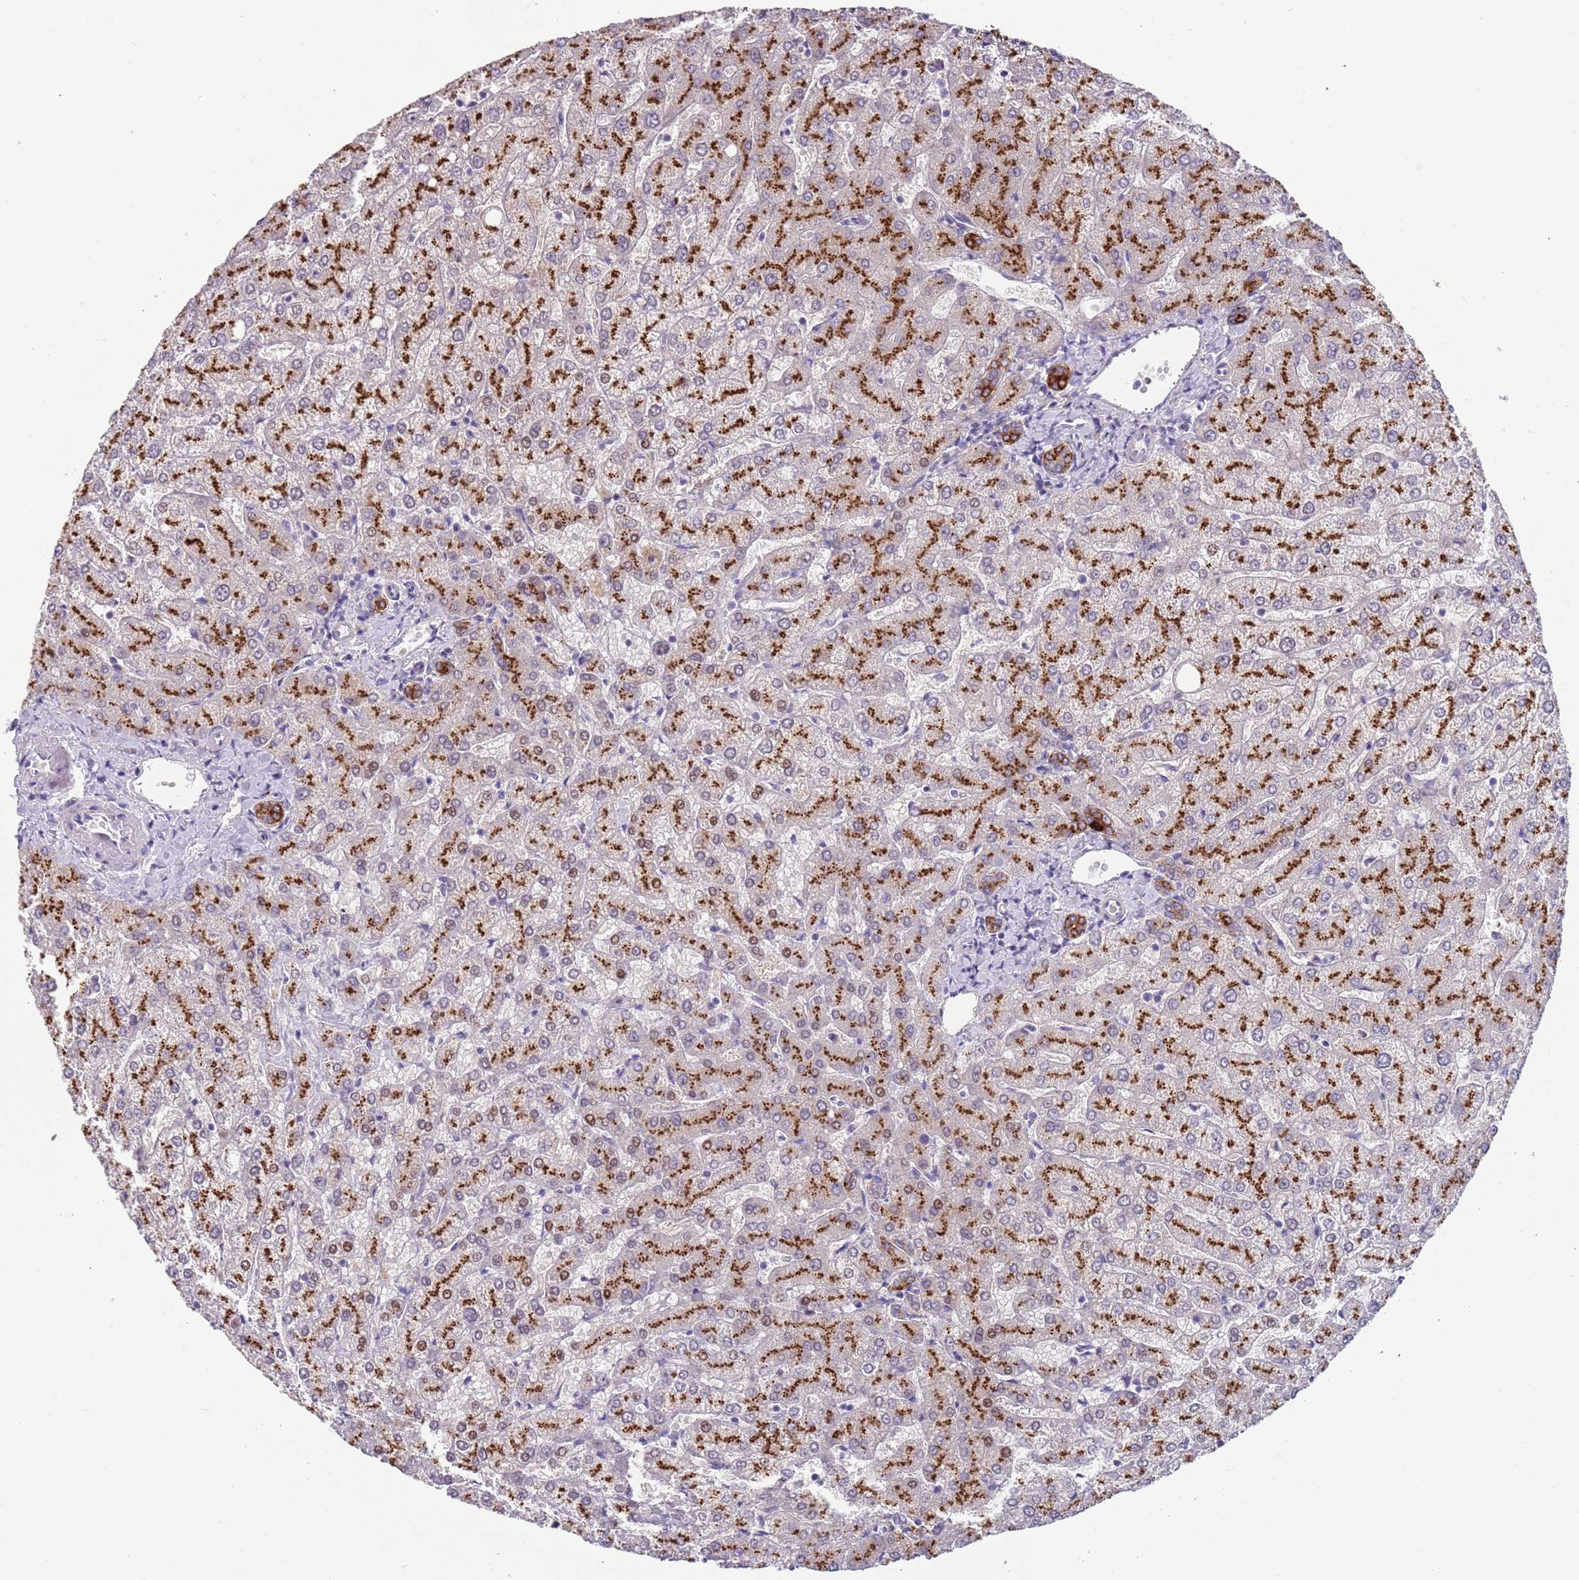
{"staining": {"intensity": "strong", "quantity": ">75%", "location": "cytoplasmic/membranous"}, "tissue": "liver", "cell_type": "Cholangiocytes", "image_type": "normal", "snomed": [{"axis": "morphology", "description": "Normal tissue, NOS"}, {"axis": "topography", "description": "Liver"}], "caption": "Immunohistochemistry (IHC) (DAB (3,3'-diaminobenzidine)) staining of benign human liver reveals strong cytoplasmic/membranous protein positivity in about >75% of cholangiocytes.", "gene": "C2CD3", "patient": {"sex": "female", "age": 54}}